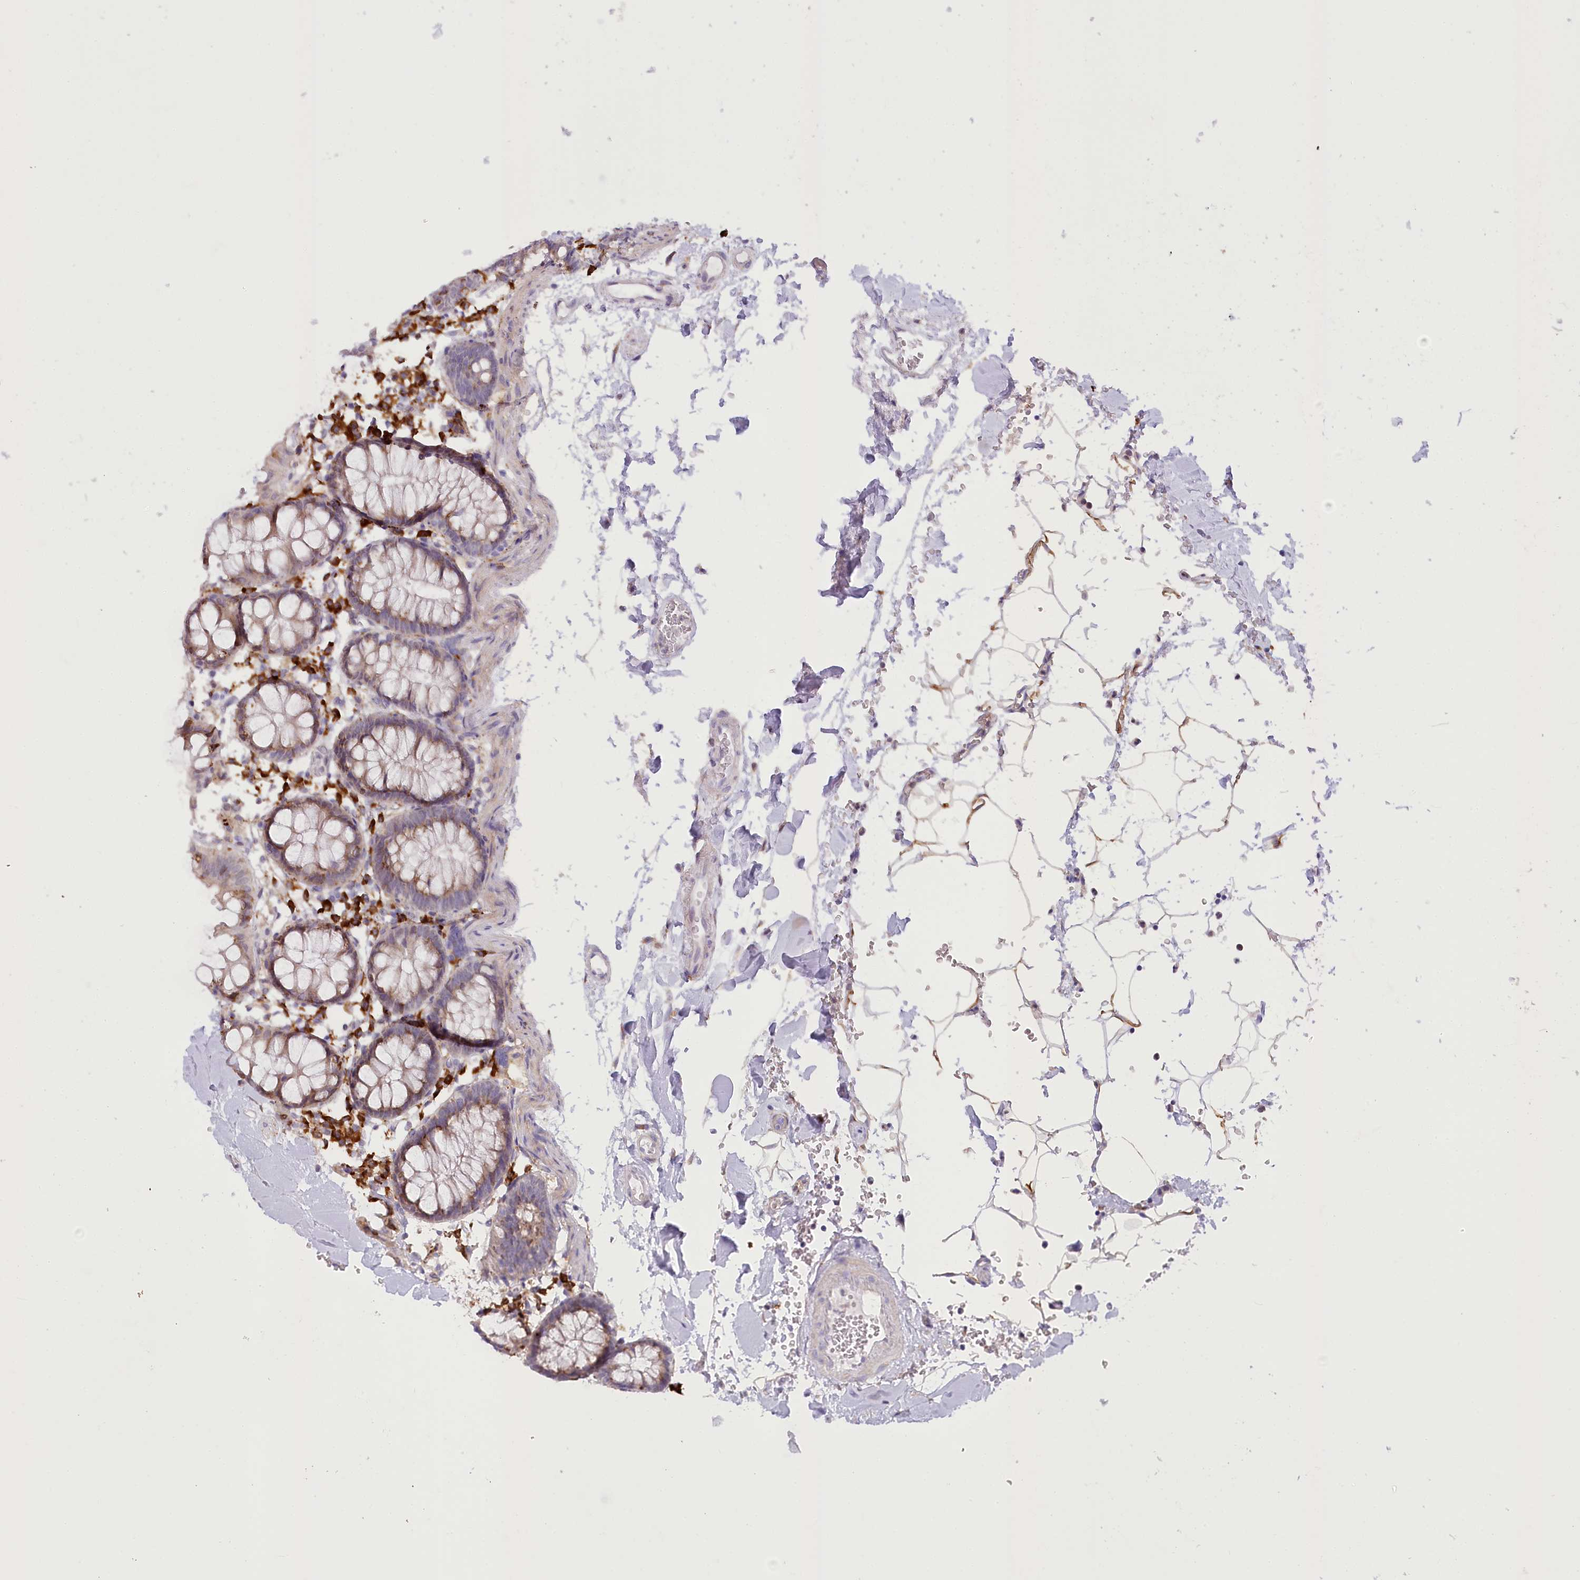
{"staining": {"intensity": "moderate", "quantity": ">75%", "location": "cytoplasmic/membranous"}, "tissue": "colon", "cell_type": "Endothelial cells", "image_type": "normal", "snomed": [{"axis": "morphology", "description": "Normal tissue, NOS"}, {"axis": "topography", "description": "Colon"}], "caption": "DAB immunohistochemical staining of normal colon shows moderate cytoplasmic/membranous protein positivity in approximately >75% of endothelial cells.", "gene": "NCKAP5", "patient": {"sex": "male", "age": 75}}